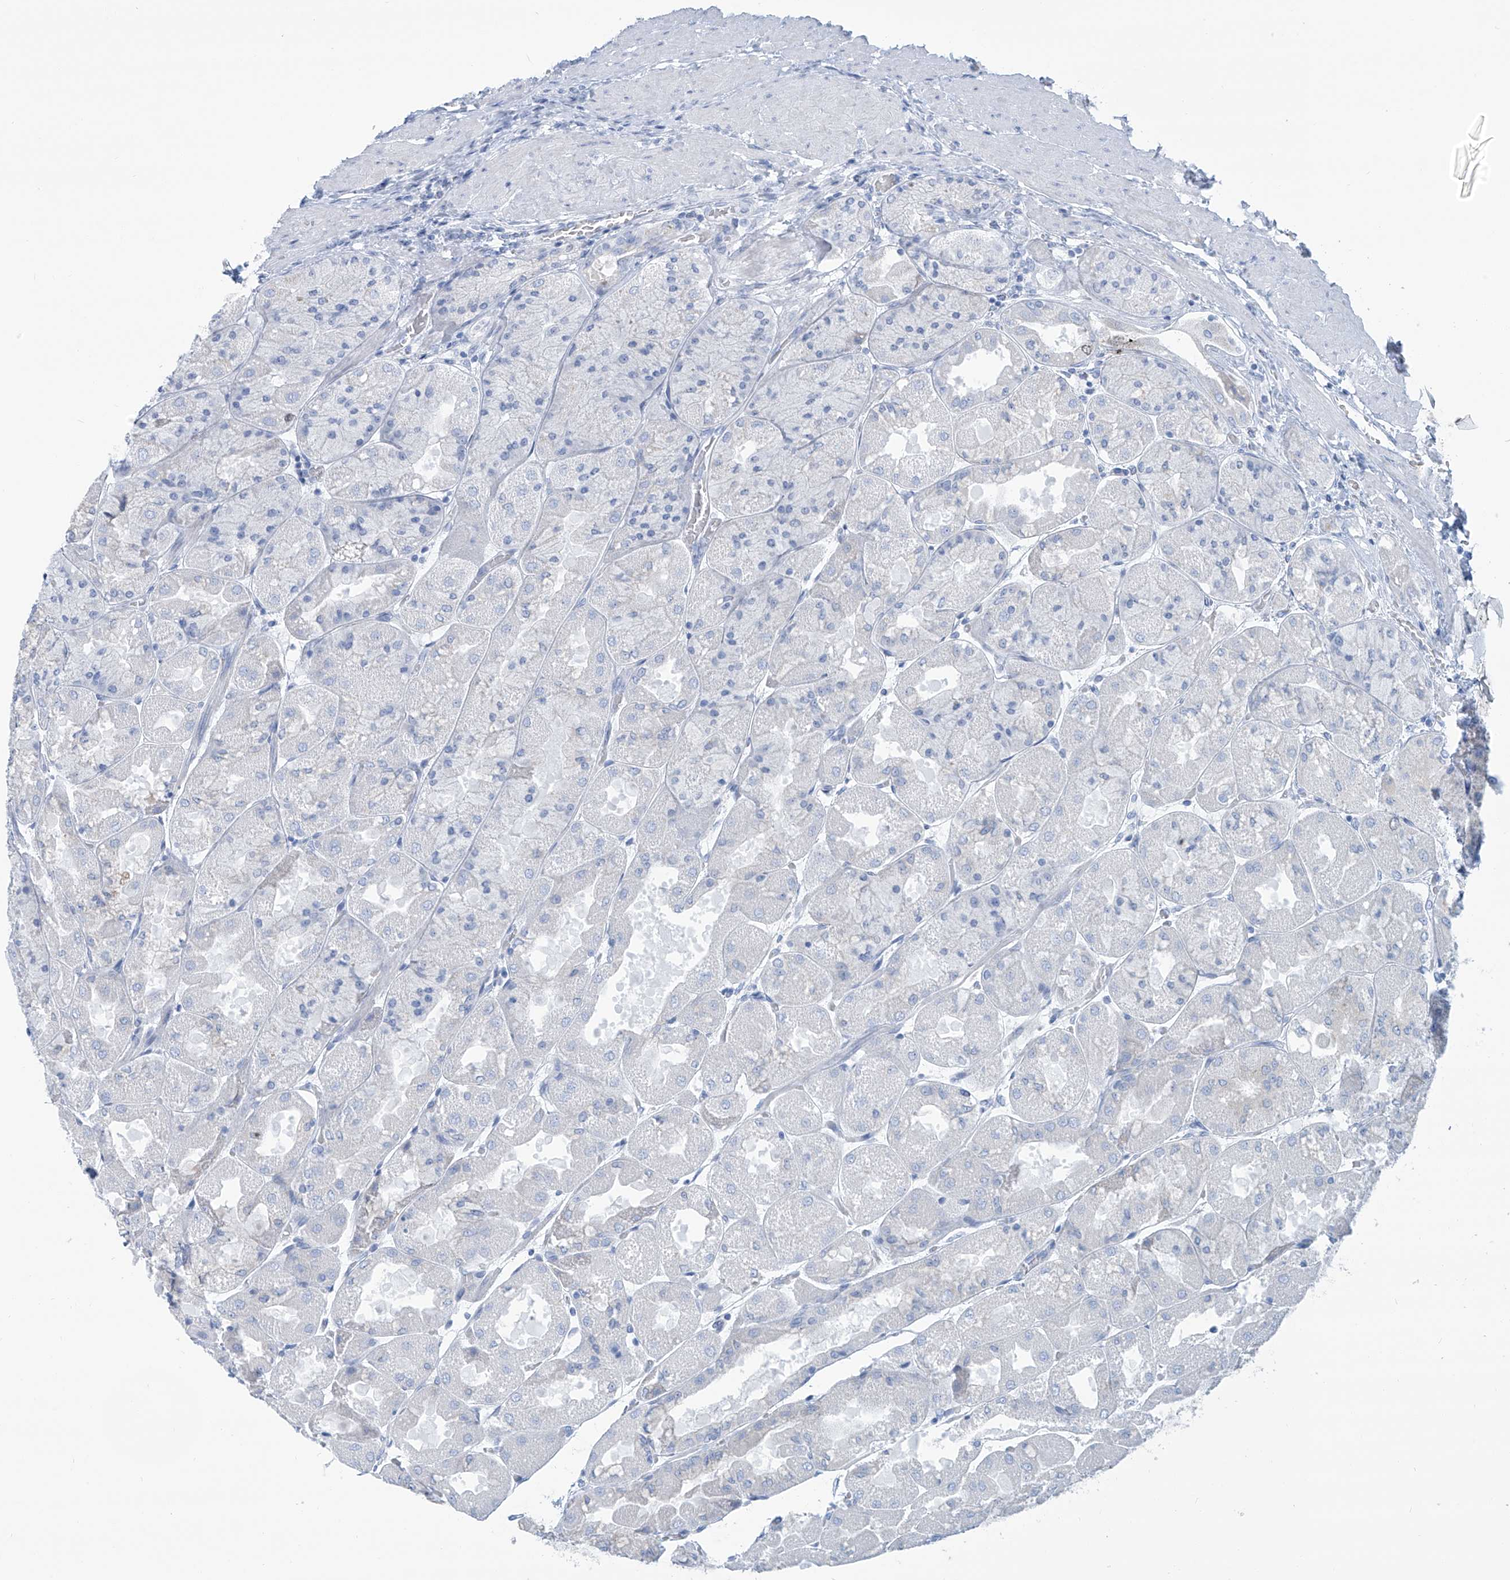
{"staining": {"intensity": "negative", "quantity": "none", "location": "none"}, "tissue": "stomach", "cell_type": "Glandular cells", "image_type": "normal", "snomed": [{"axis": "morphology", "description": "Normal tissue, NOS"}, {"axis": "topography", "description": "Stomach"}], "caption": "DAB immunohistochemical staining of unremarkable human stomach shows no significant positivity in glandular cells.", "gene": "SGO2", "patient": {"sex": "female", "age": 61}}